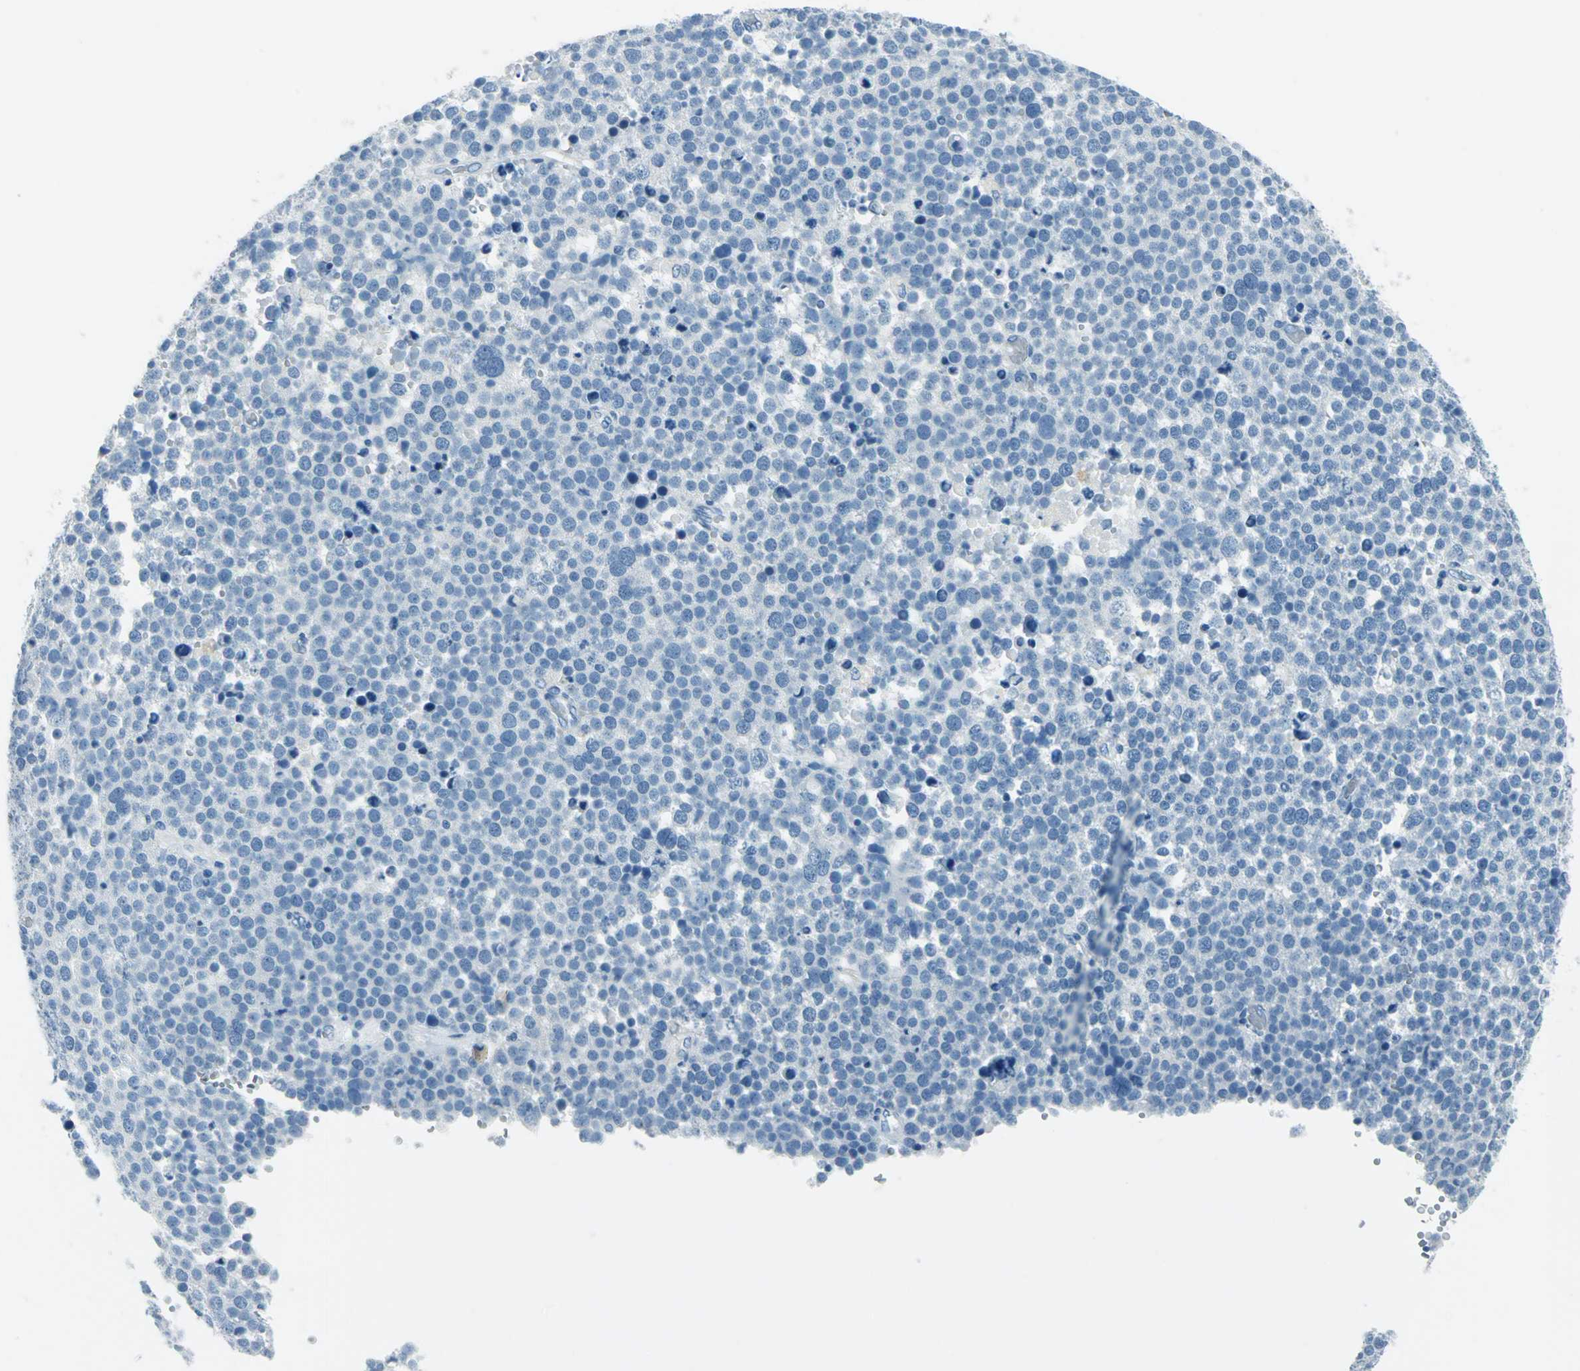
{"staining": {"intensity": "negative", "quantity": "none", "location": "none"}, "tissue": "testis cancer", "cell_type": "Tumor cells", "image_type": "cancer", "snomed": [{"axis": "morphology", "description": "Seminoma, NOS"}, {"axis": "topography", "description": "Testis"}], "caption": "A histopathology image of human testis seminoma is negative for staining in tumor cells.", "gene": "AKR1A1", "patient": {"sex": "male", "age": 71}}